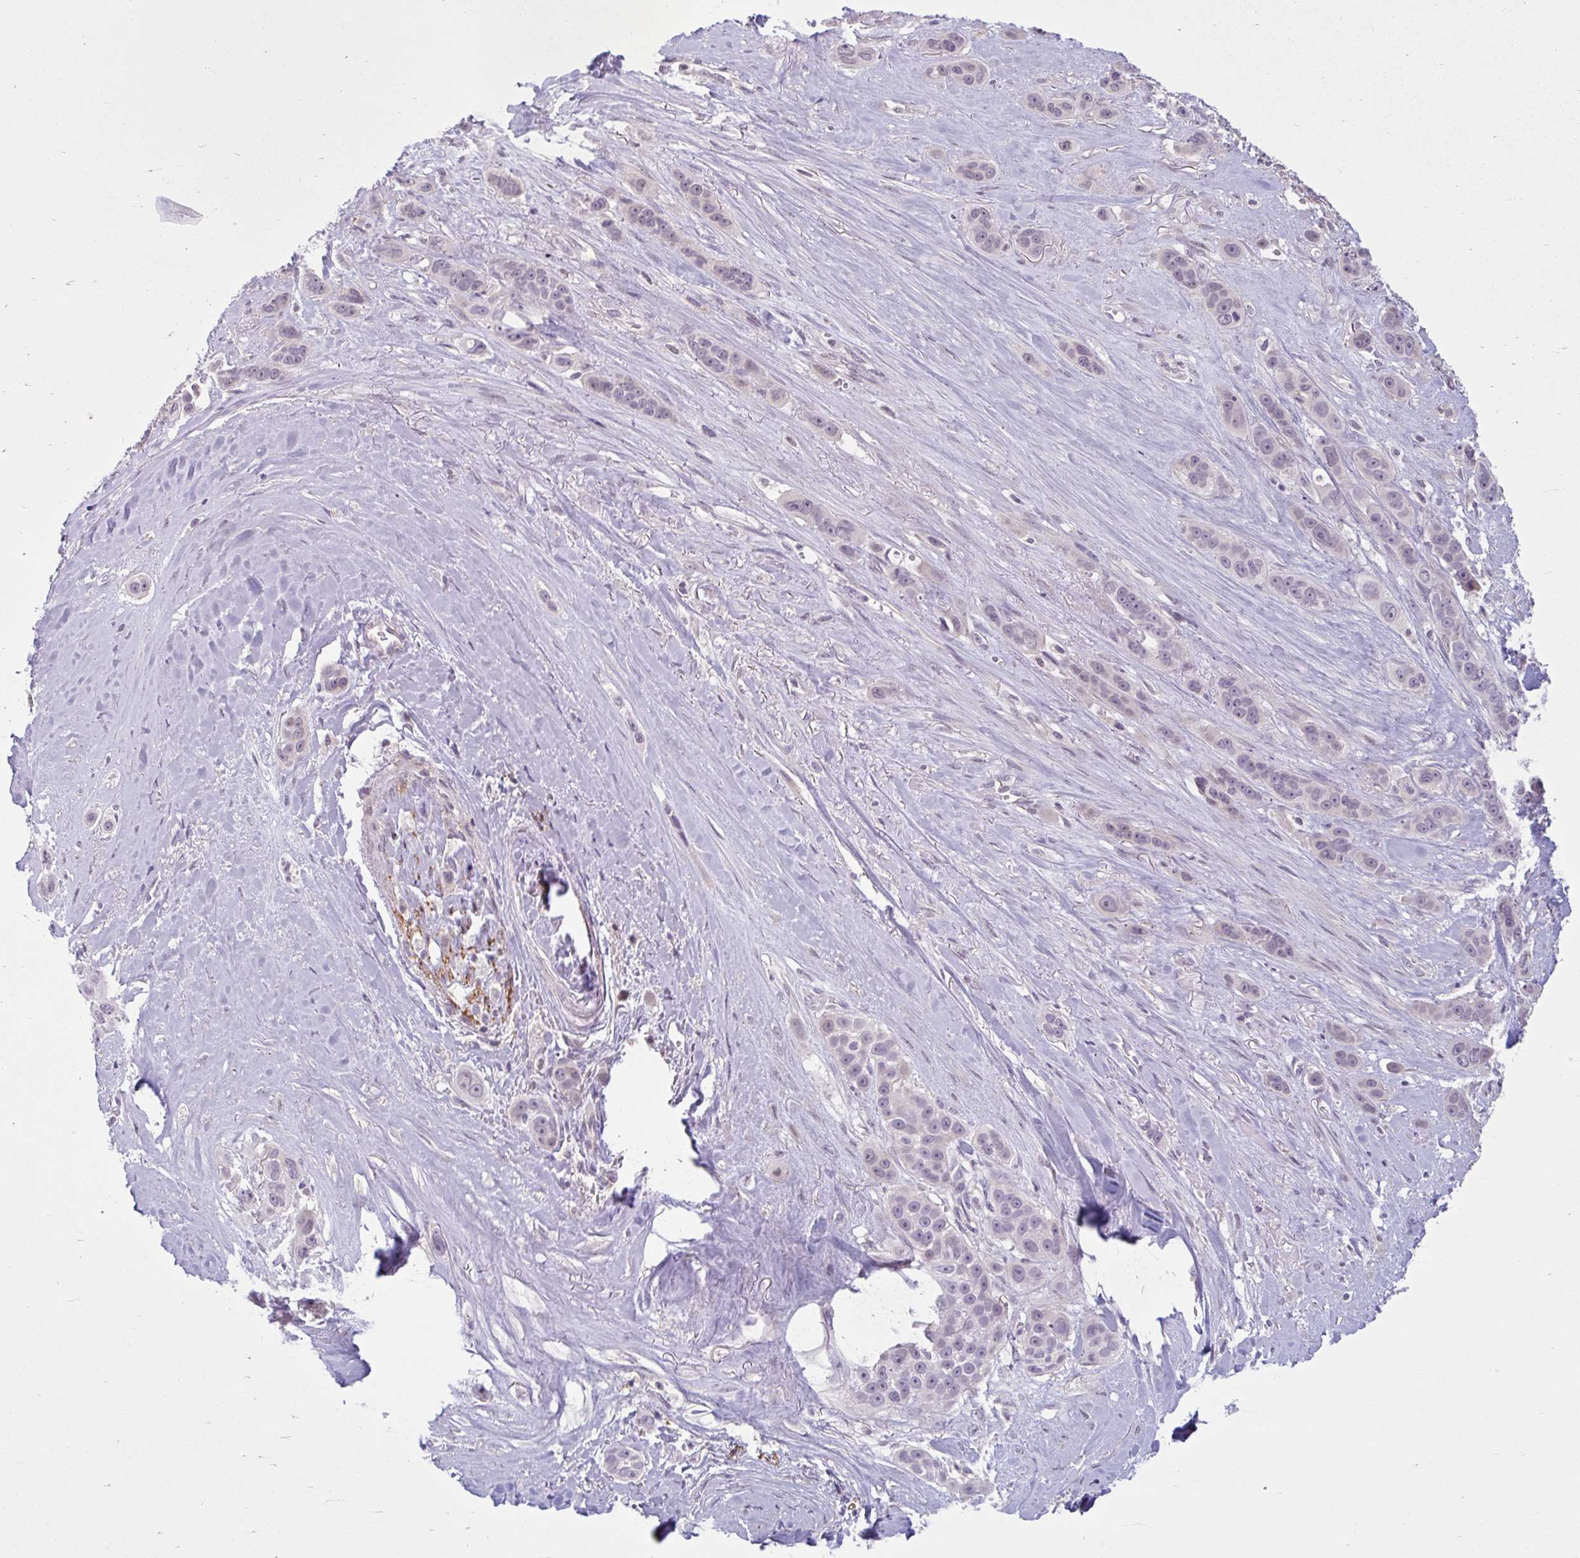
{"staining": {"intensity": "negative", "quantity": "none", "location": "none"}, "tissue": "skin cancer", "cell_type": "Tumor cells", "image_type": "cancer", "snomed": [{"axis": "morphology", "description": "Squamous cell carcinoma, NOS"}, {"axis": "topography", "description": "Skin"}], "caption": "This is an IHC photomicrograph of human squamous cell carcinoma (skin). There is no positivity in tumor cells.", "gene": "CDH19", "patient": {"sex": "male", "age": 67}}